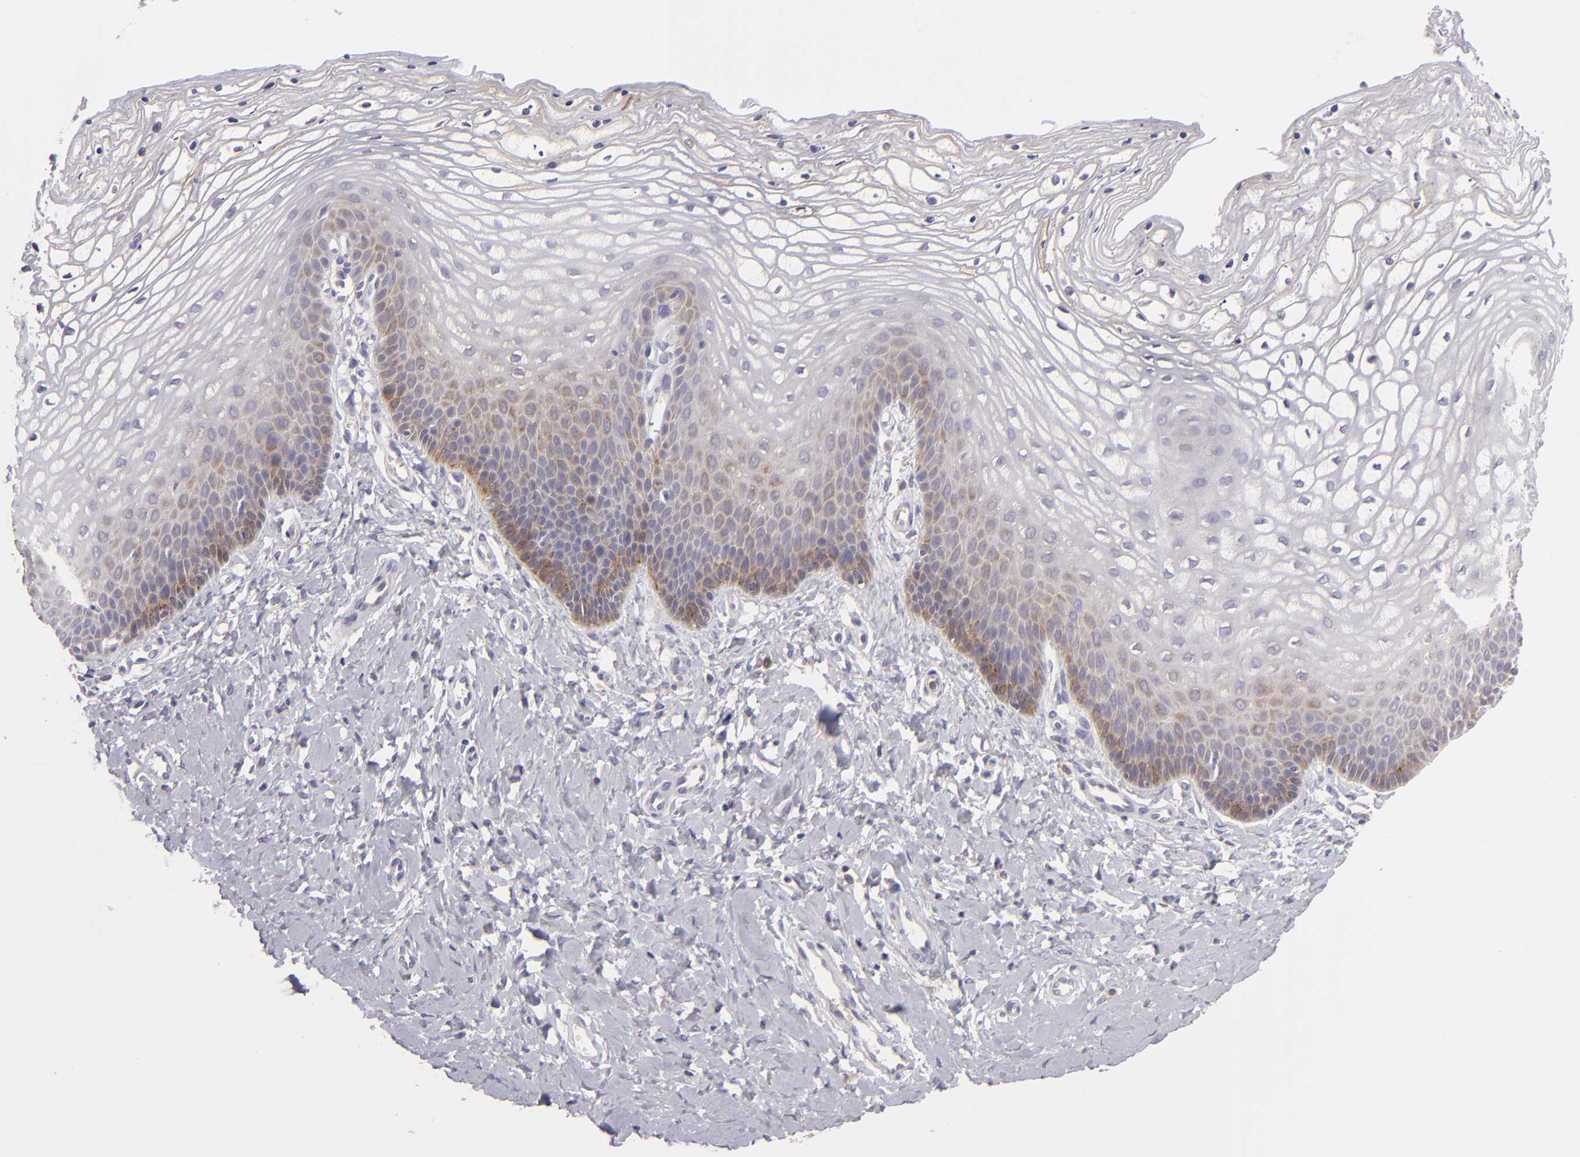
{"staining": {"intensity": "strong", "quantity": "<25%", "location": "cytoplasmic/membranous"}, "tissue": "vagina", "cell_type": "Squamous epithelial cells", "image_type": "normal", "snomed": [{"axis": "morphology", "description": "Normal tissue, NOS"}, {"axis": "topography", "description": "Vagina"}], "caption": "About <25% of squamous epithelial cells in unremarkable vagina show strong cytoplasmic/membranous protein expression as visualized by brown immunohistochemical staining.", "gene": "MMP10", "patient": {"sex": "female", "age": 68}}